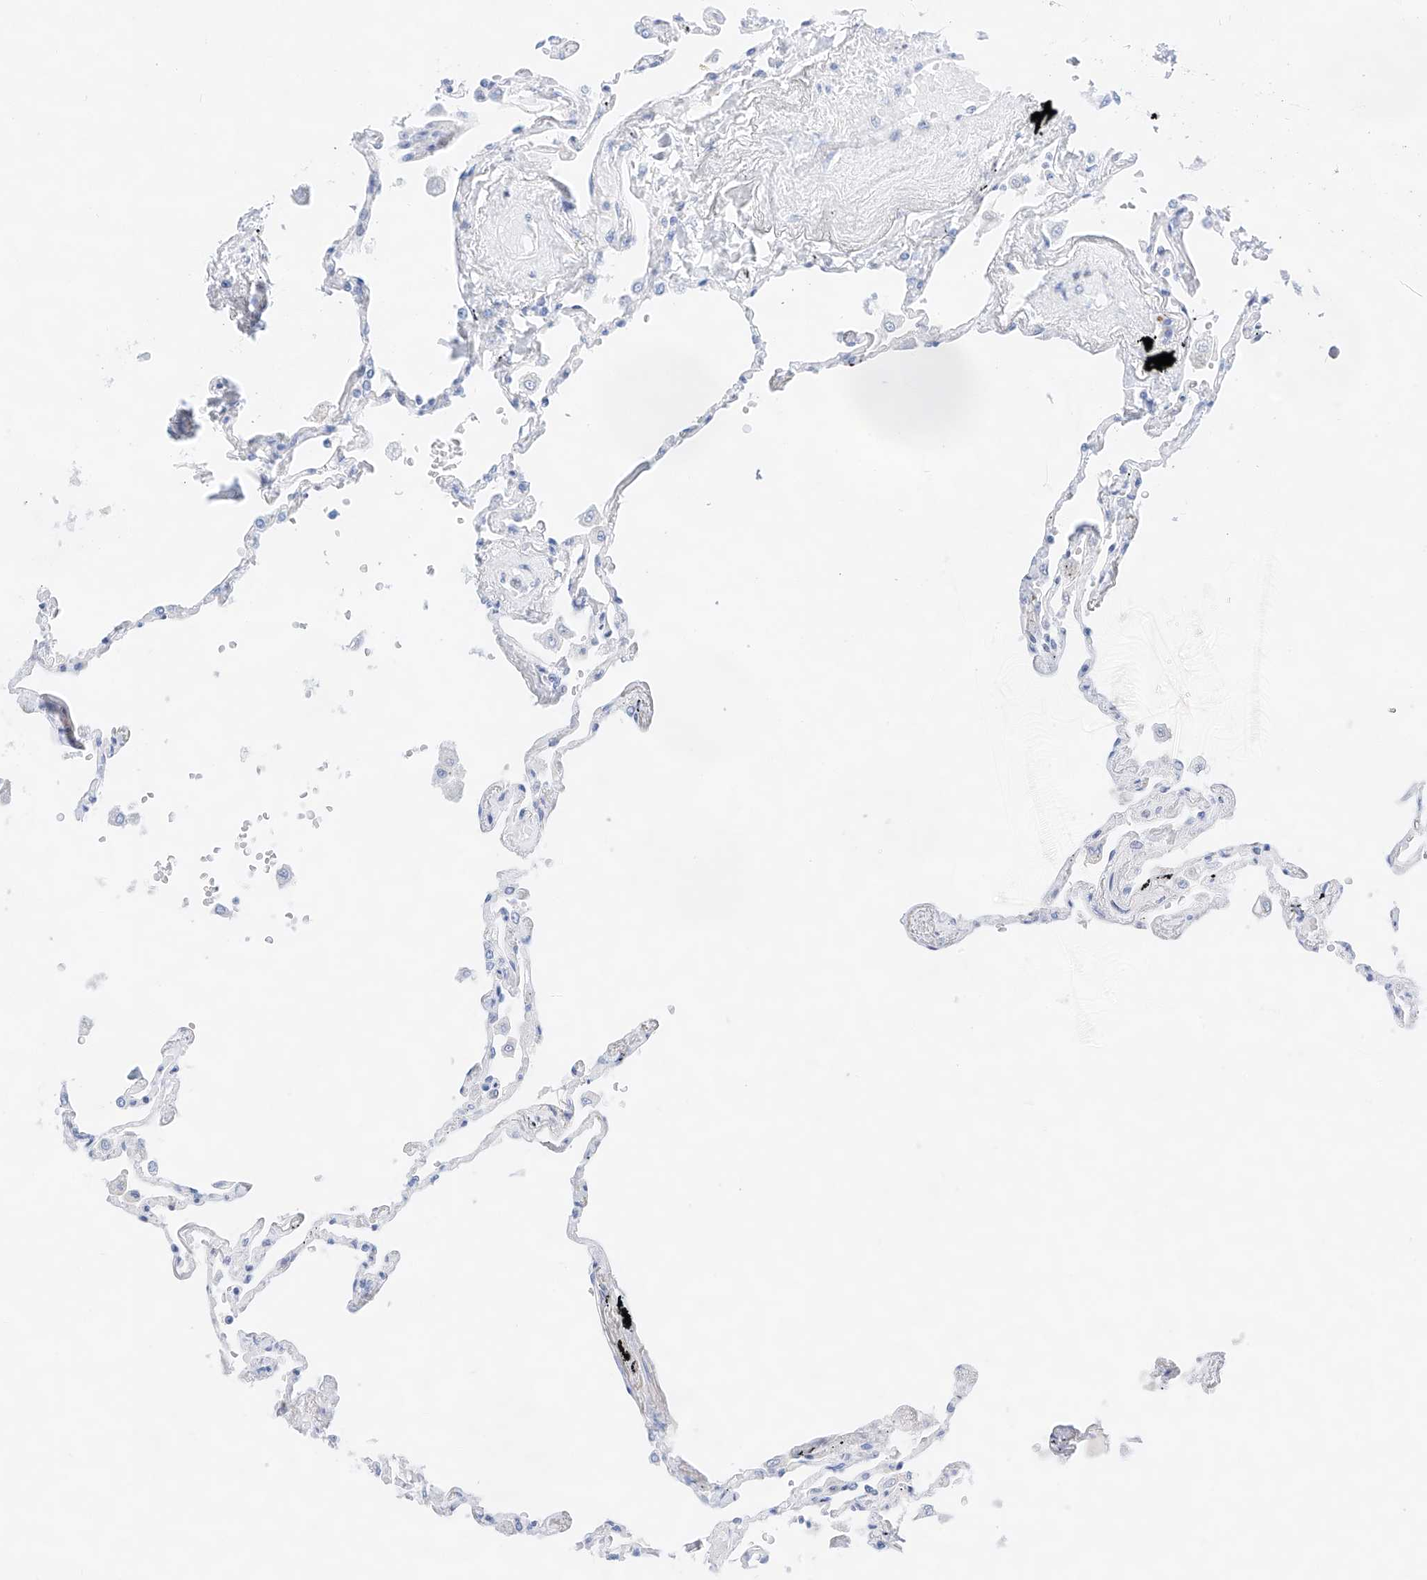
{"staining": {"intensity": "negative", "quantity": "none", "location": "none"}, "tissue": "lung", "cell_type": "Alveolar cells", "image_type": "normal", "snomed": [{"axis": "morphology", "description": "Normal tissue, NOS"}, {"axis": "topography", "description": "Lung"}], "caption": "Micrograph shows no protein staining in alveolar cells of normal lung. The staining is performed using DAB (3,3'-diaminobenzidine) brown chromogen with nuclei counter-stained in using hematoxylin.", "gene": "NT5C3B", "patient": {"sex": "female", "age": 67}}